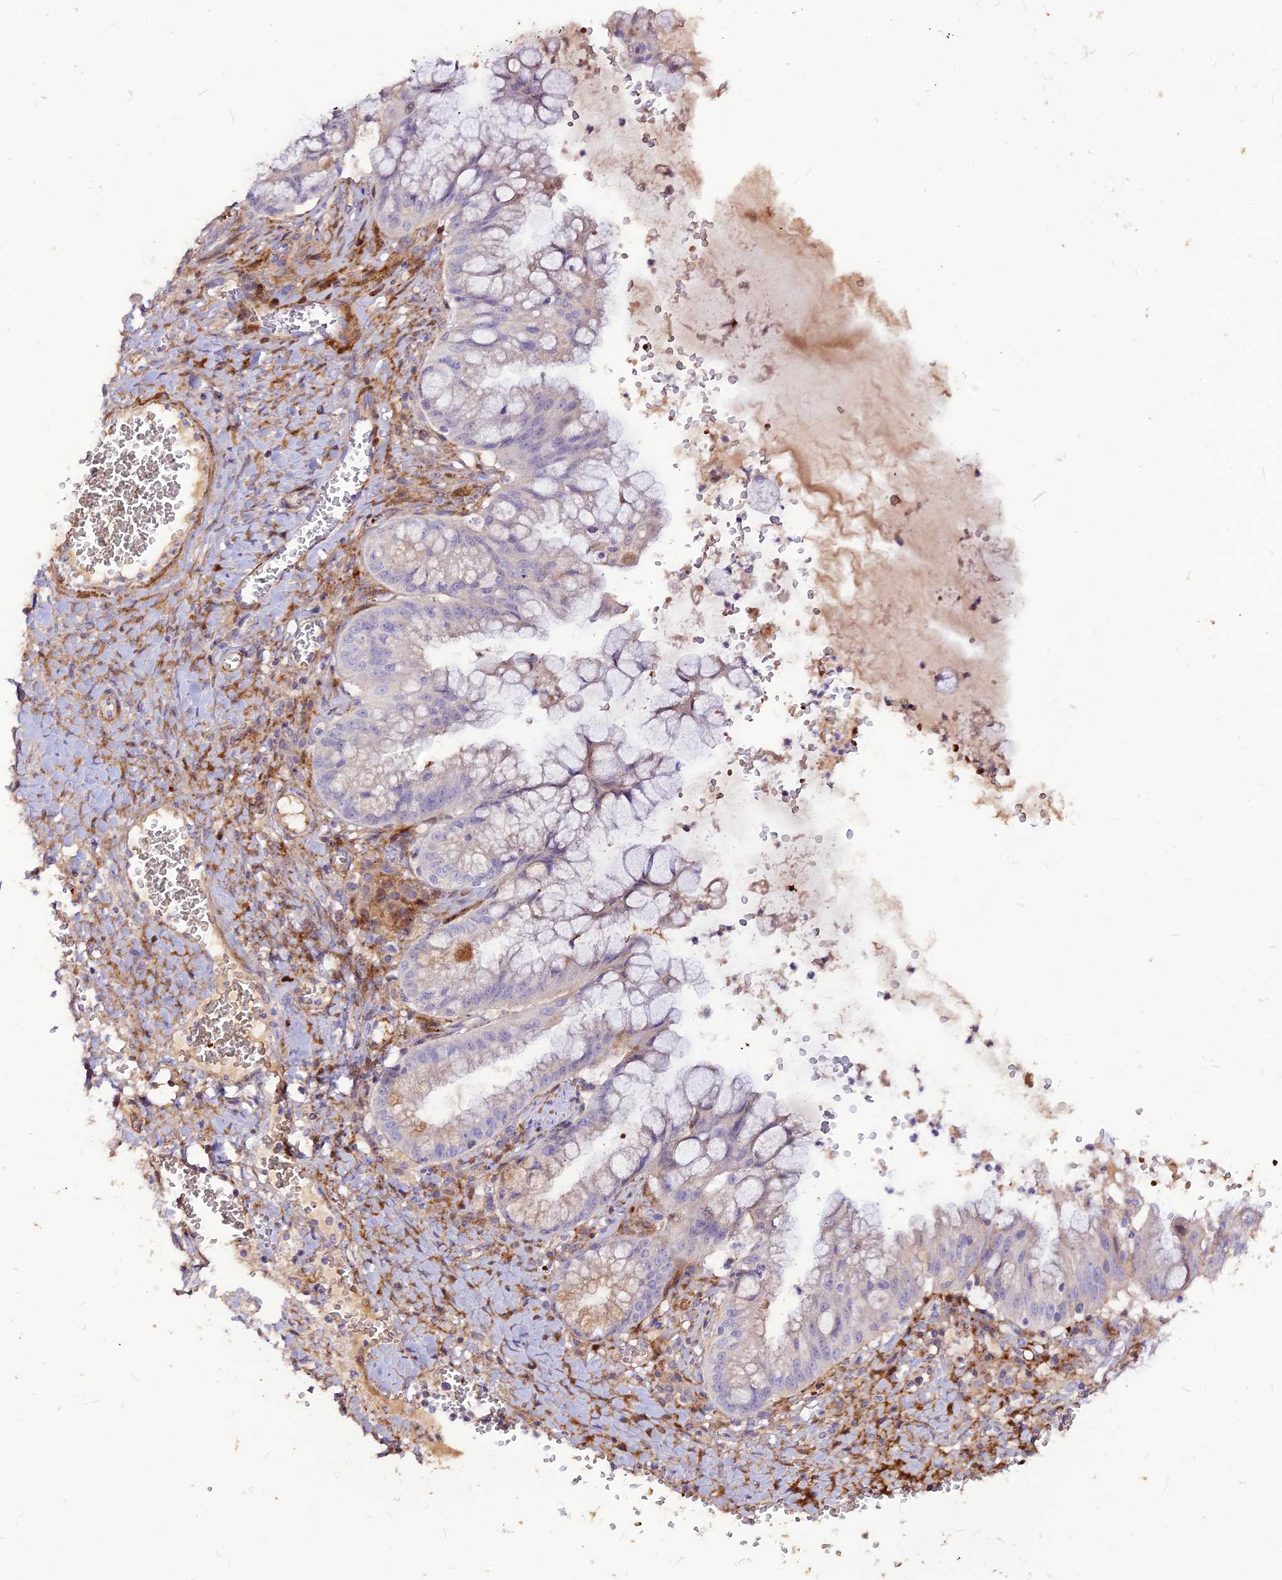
{"staining": {"intensity": "negative", "quantity": "none", "location": "none"}, "tissue": "ovarian cancer", "cell_type": "Tumor cells", "image_type": "cancer", "snomed": [{"axis": "morphology", "description": "Cystadenocarcinoma, mucinous, NOS"}, {"axis": "topography", "description": "Ovary"}], "caption": "This is a image of immunohistochemistry staining of ovarian cancer, which shows no expression in tumor cells.", "gene": "RIMOC1", "patient": {"sex": "female", "age": 70}}